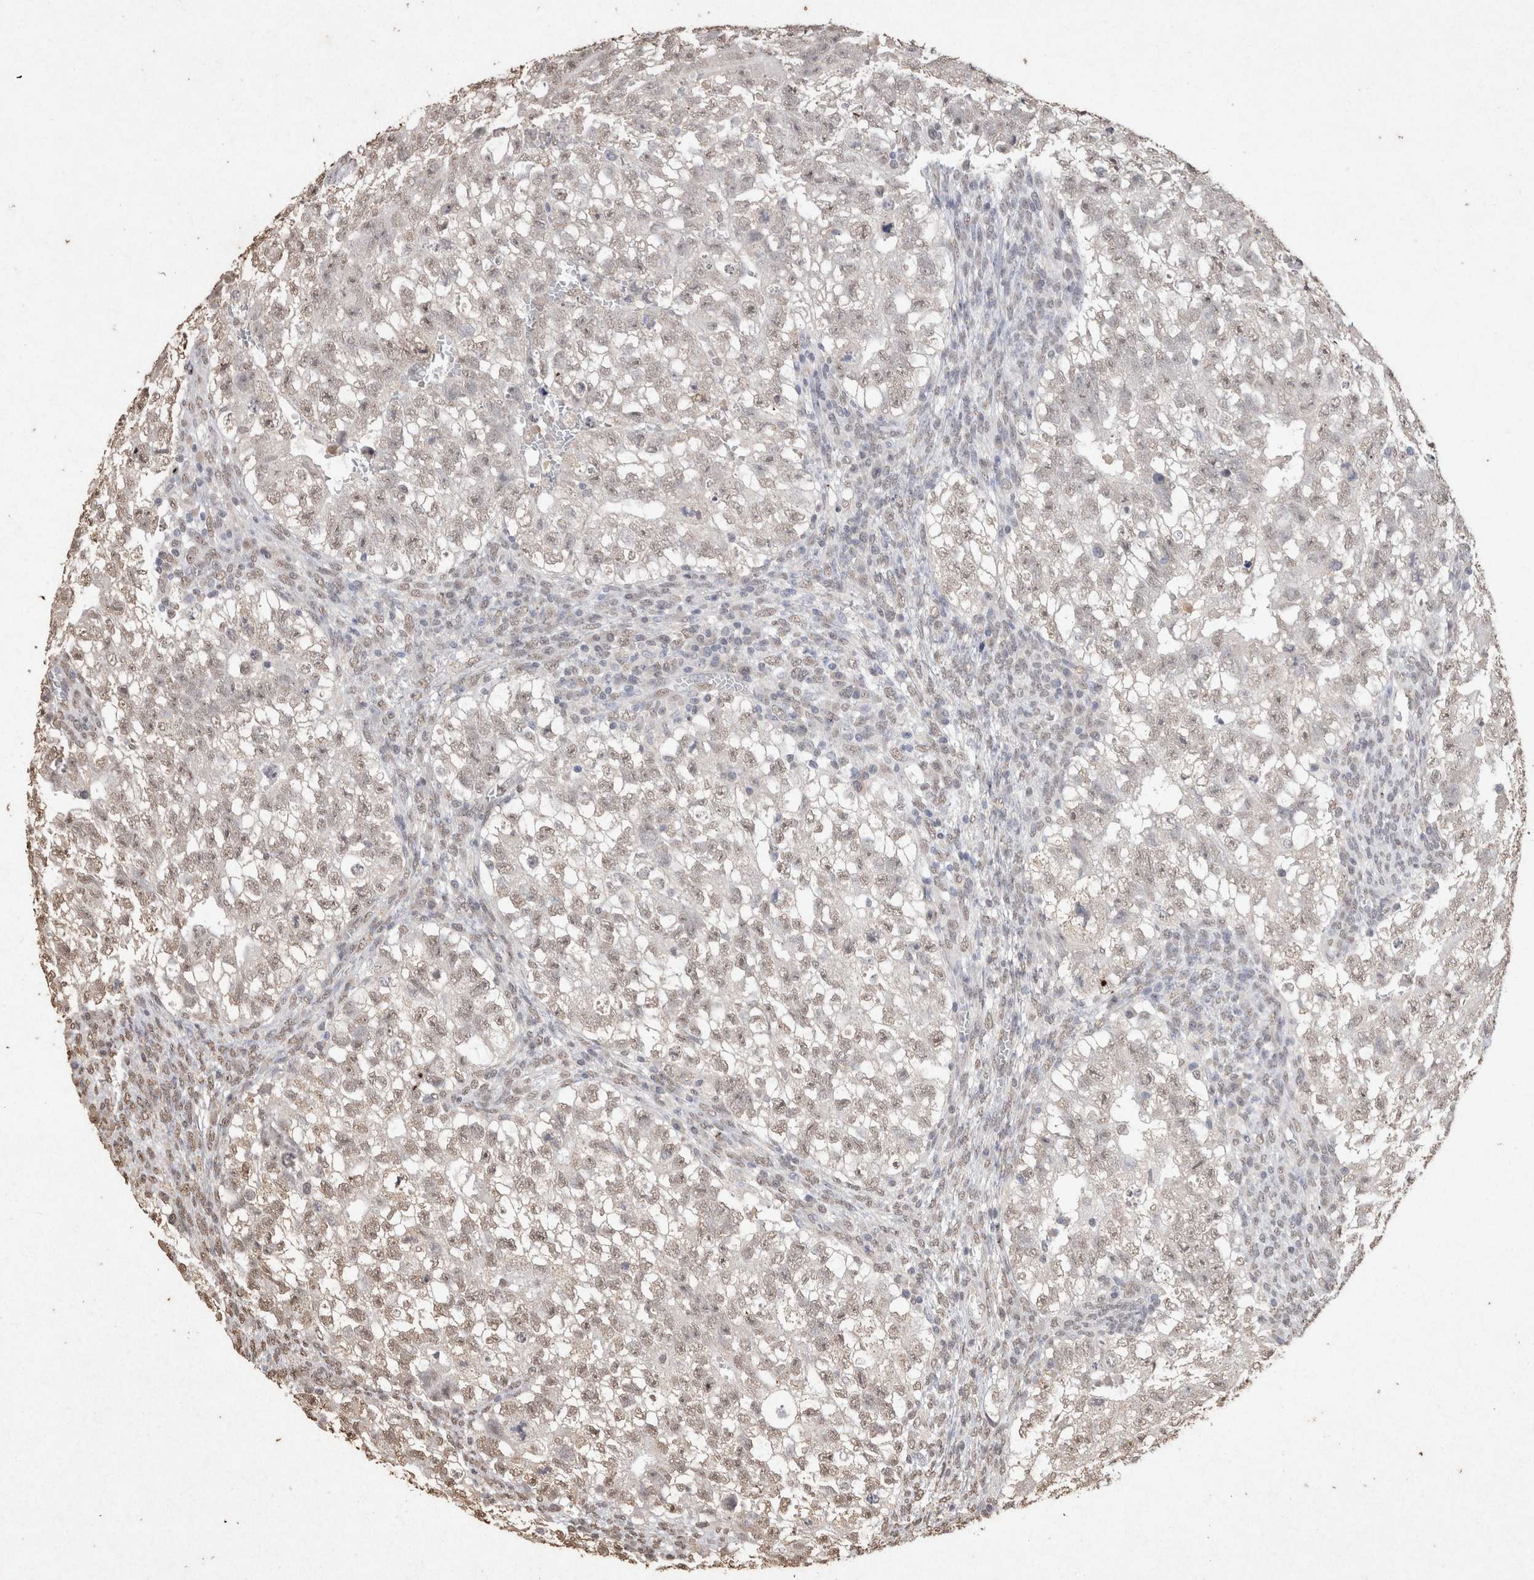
{"staining": {"intensity": "weak", "quantity": "25%-75%", "location": "nuclear"}, "tissue": "testis cancer", "cell_type": "Tumor cells", "image_type": "cancer", "snomed": [{"axis": "morphology", "description": "Seminoma, NOS"}, {"axis": "morphology", "description": "Carcinoma, Embryonal, NOS"}, {"axis": "topography", "description": "Testis"}], "caption": "Immunohistochemistry micrograph of neoplastic tissue: human testis cancer stained using immunohistochemistry exhibits low levels of weak protein expression localized specifically in the nuclear of tumor cells, appearing as a nuclear brown color.", "gene": "MLX", "patient": {"sex": "male", "age": 38}}